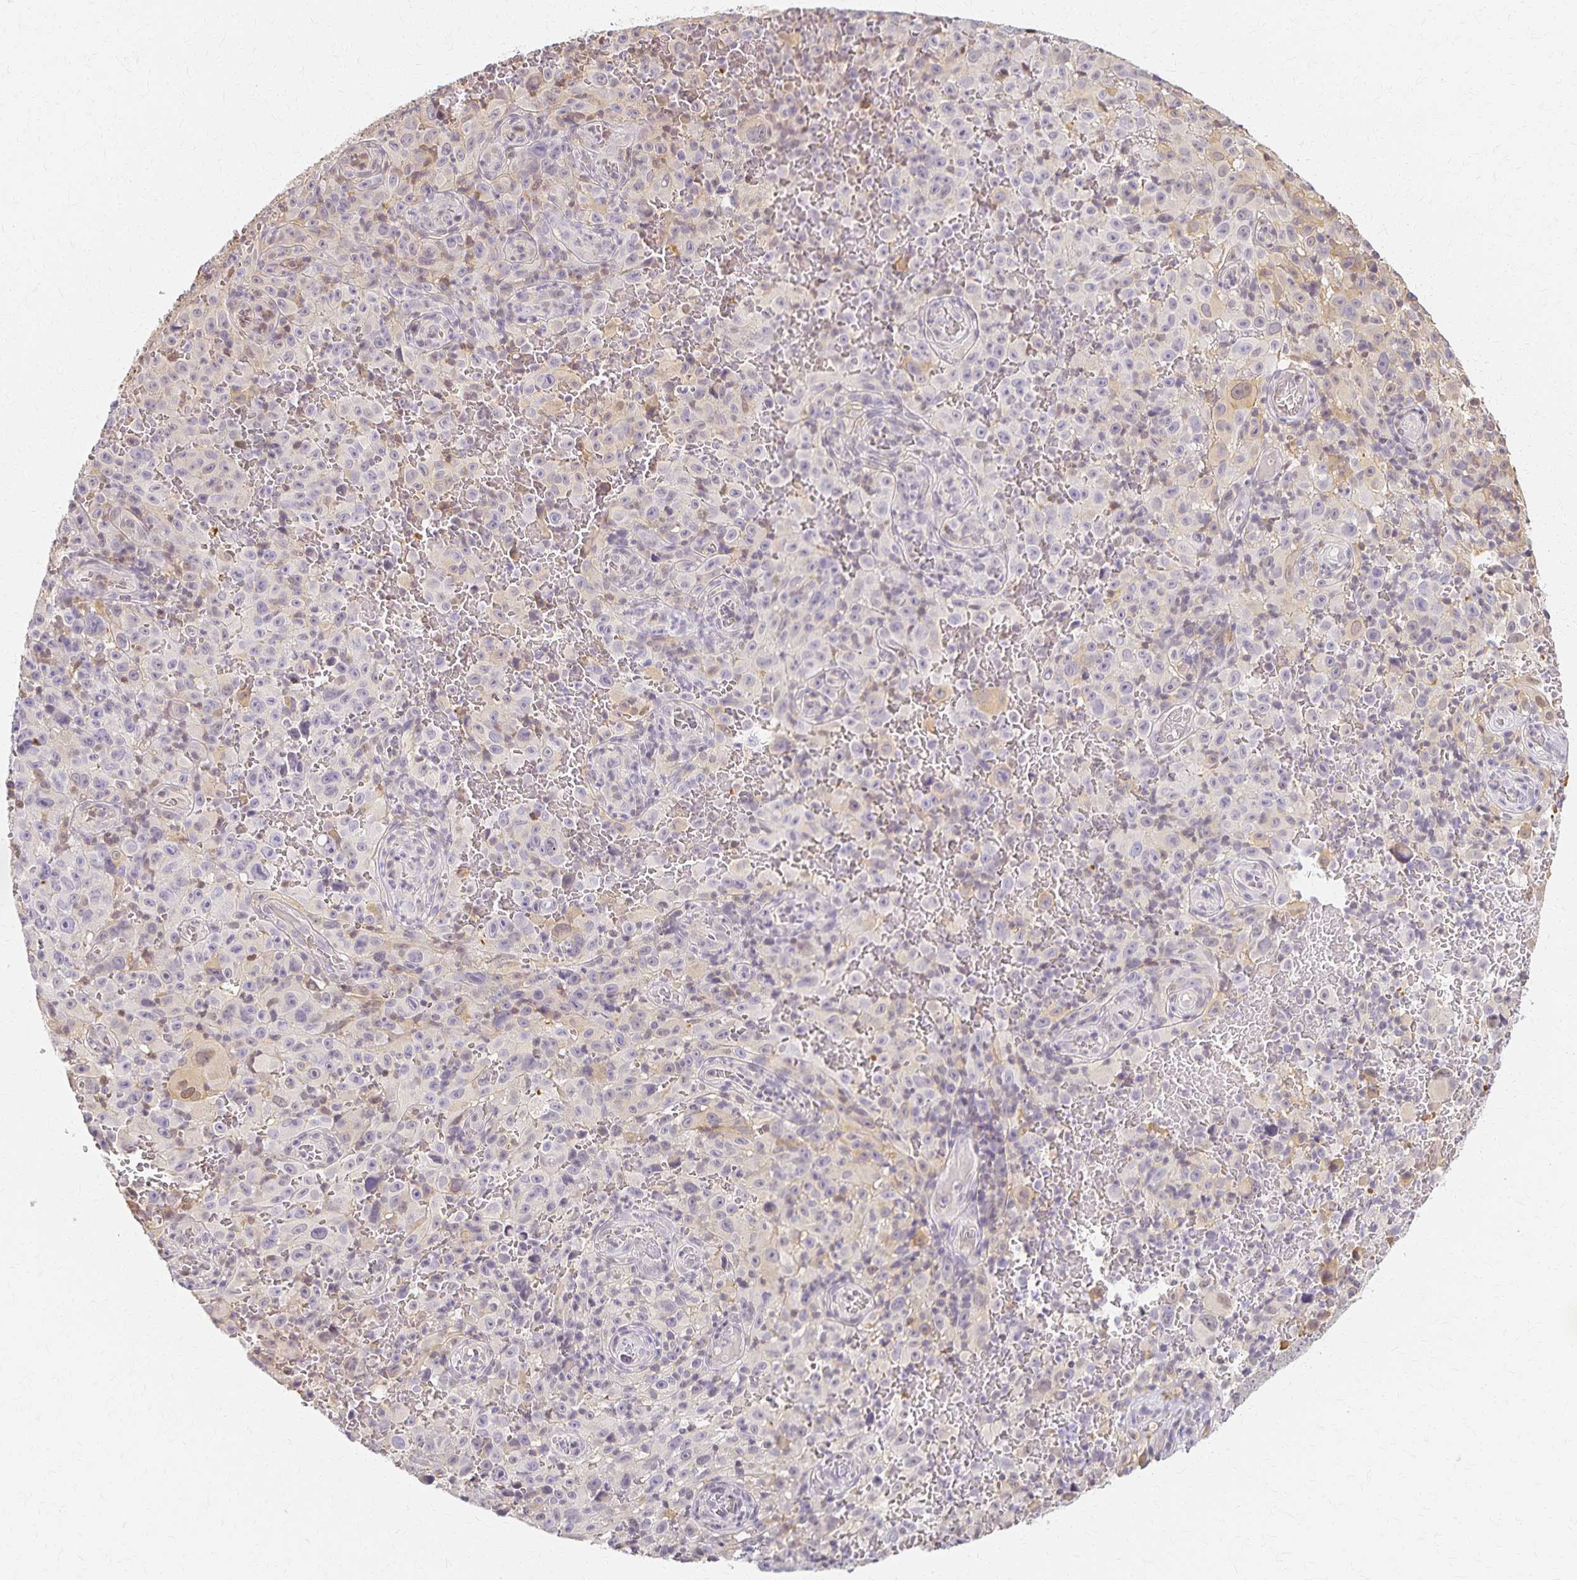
{"staining": {"intensity": "negative", "quantity": "none", "location": "none"}, "tissue": "melanoma", "cell_type": "Tumor cells", "image_type": "cancer", "snomed": [{"axis": "morphology", "description": "Malignant melanoma, NOS"}, {"axis": "topography", "description": "Skin"}], "caption": "Histopathology image shows no significant protein staining in tumor cells of malignant melanoma.", "gene": "AZGP1", "patient": {"sex": "female", "age": 82}}